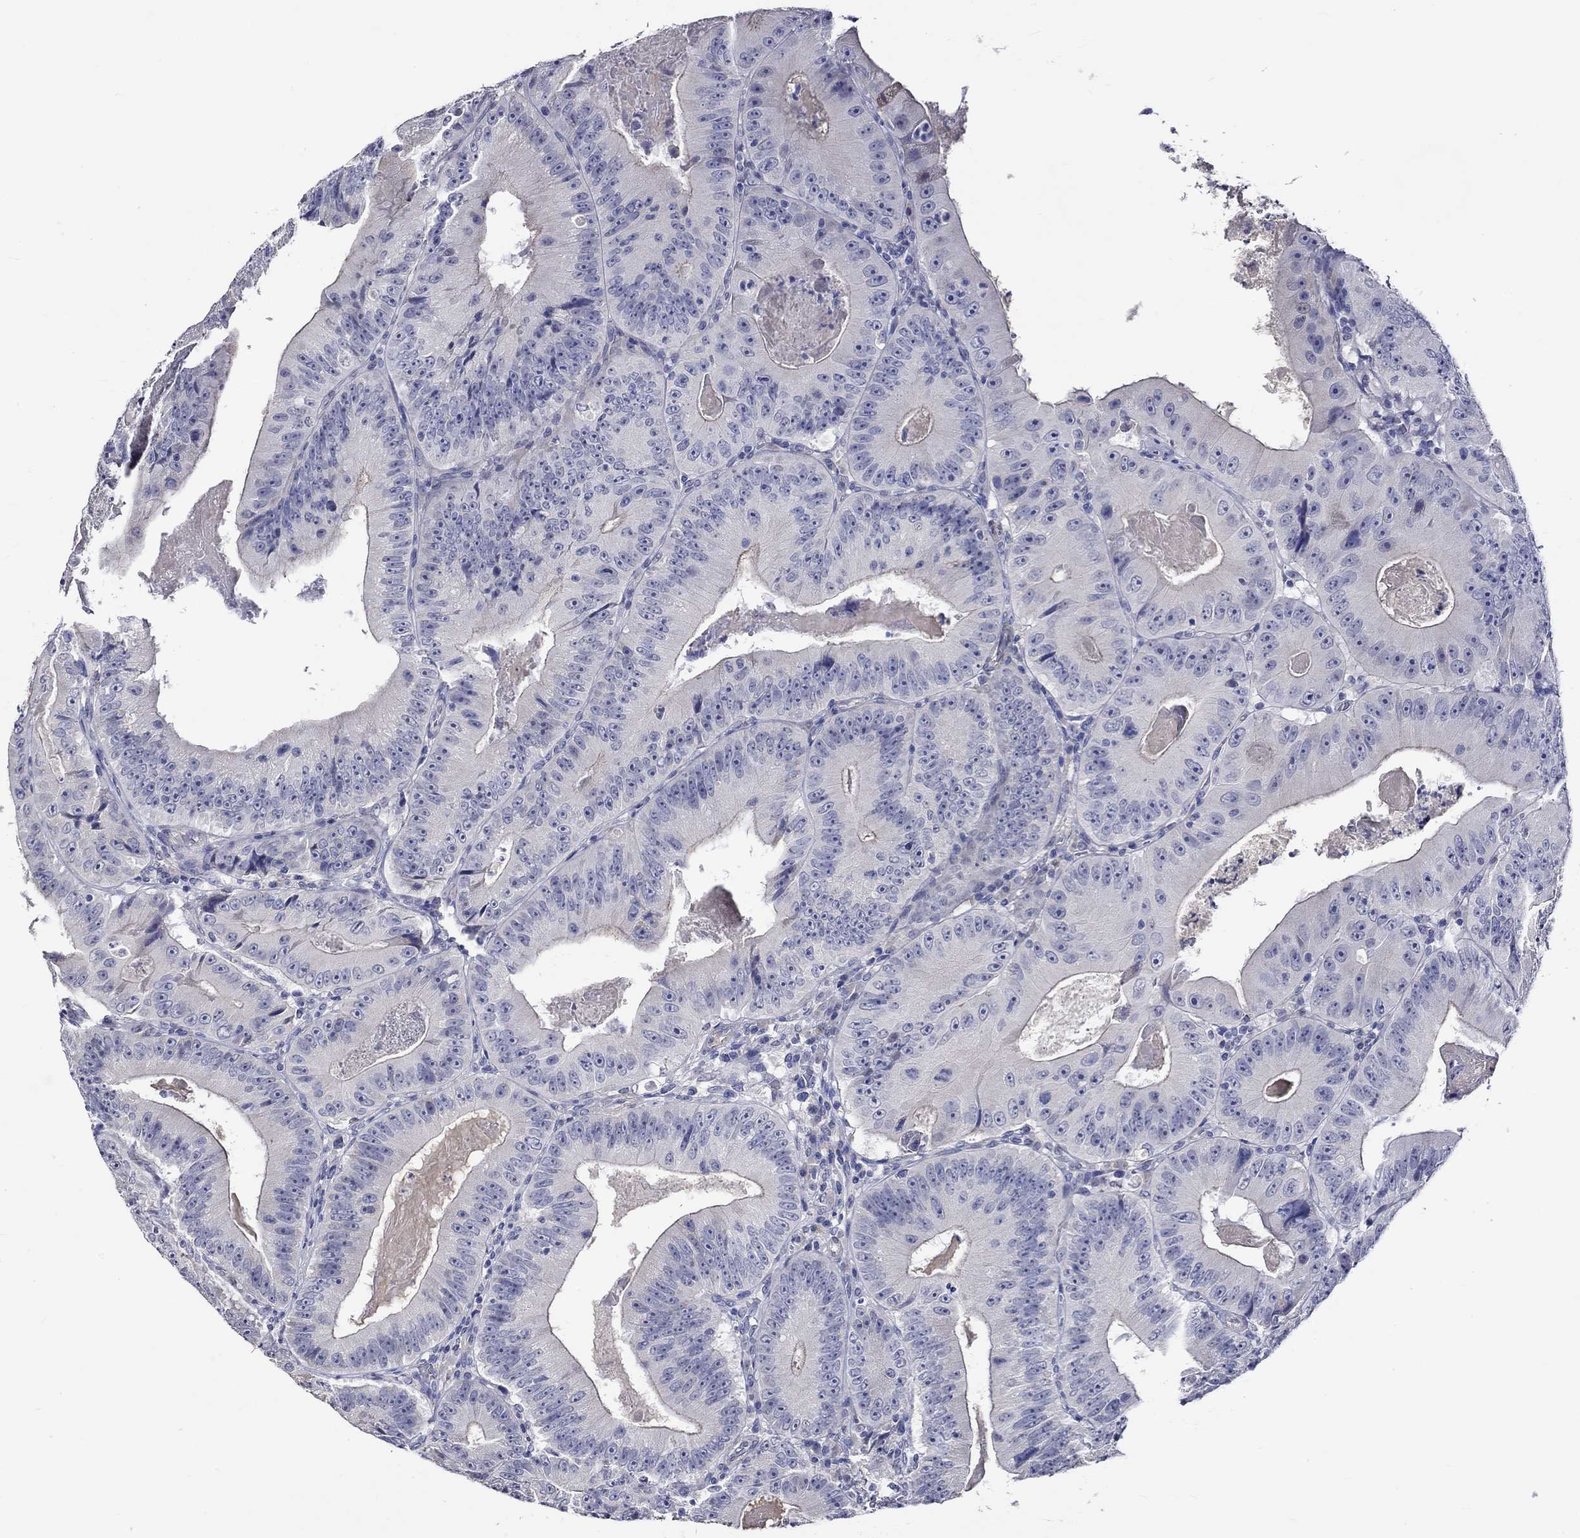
{"staining": {"intensity": "negative", "quantity": "none", "location": "none"}, "tissue": "colorectal cancer", "cell_type": "Tumor cells", "image_type": "cancer", "snomed": [{"axis": "morphology", "description": "Adenocarcinoma, NOS"}, {"axis": "topography", "description": "Colon"}], "caption": "Immunohistochemistry (IHC) of colorectal cancer (adenocarcinoma) demonstrates no staining in tumor cells.", "gene": "CRYAB", "patient": {"sex": "female", "age": 86}}